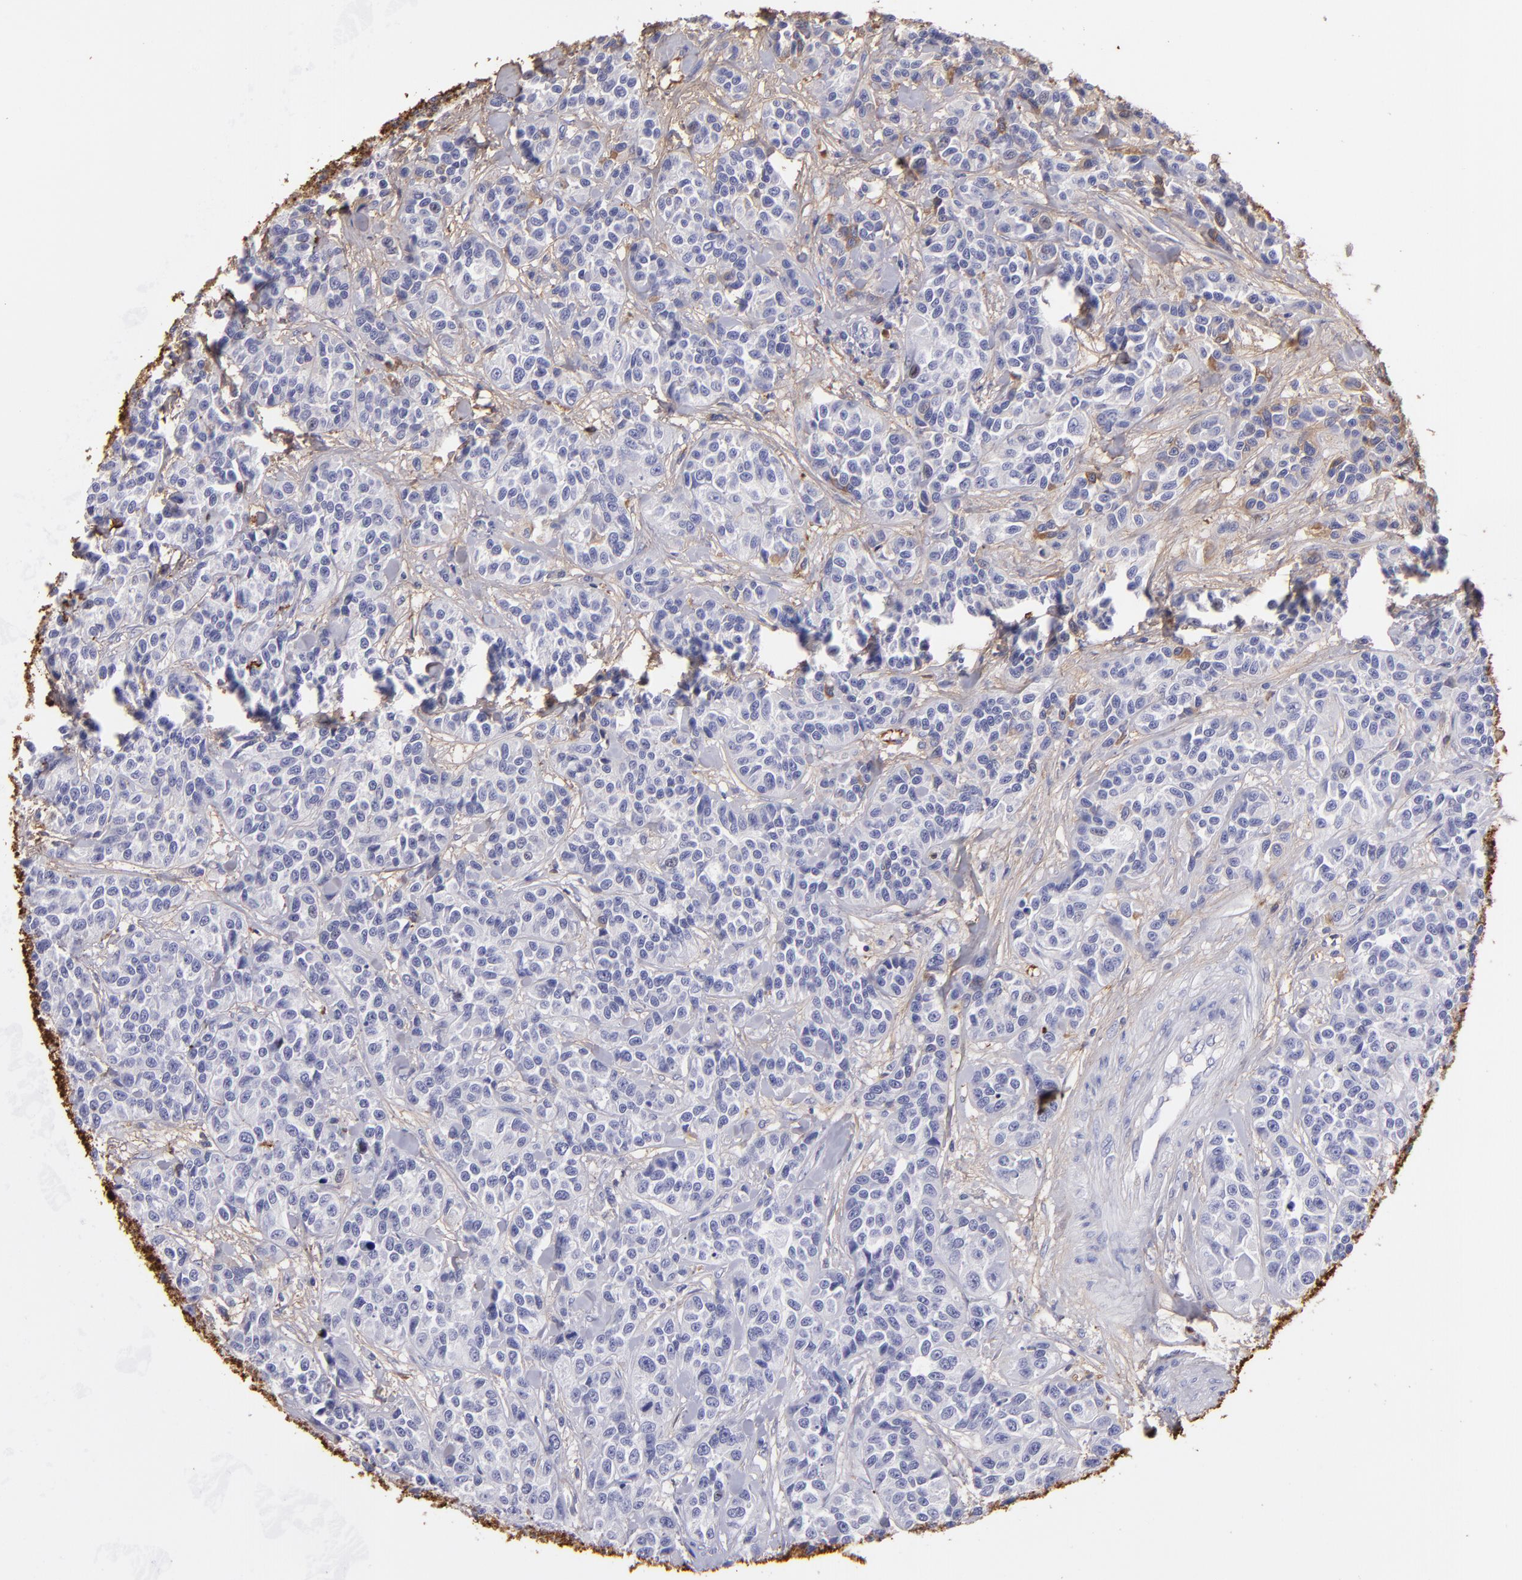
{"staining": {"intensity": "weak", "quantity": "<25%", "location": "cytoplasmic/membranous"}, "tissue": "urothelial cancer", "cell_type": "Tumor cells", "image_type": "cancer", "snomed": [{"axis": "morphology", "description": "Urothelial carcinoma, High grade"}, {"axis": "topography", "description": "Urinary bladder"}], "caption": "Immunohistochemistry (IHC) of human urothelial cancer demonstrates no positivity in tumor cells.", "gene": "FGB", "patient": {"sex": "female", "age": 81}}